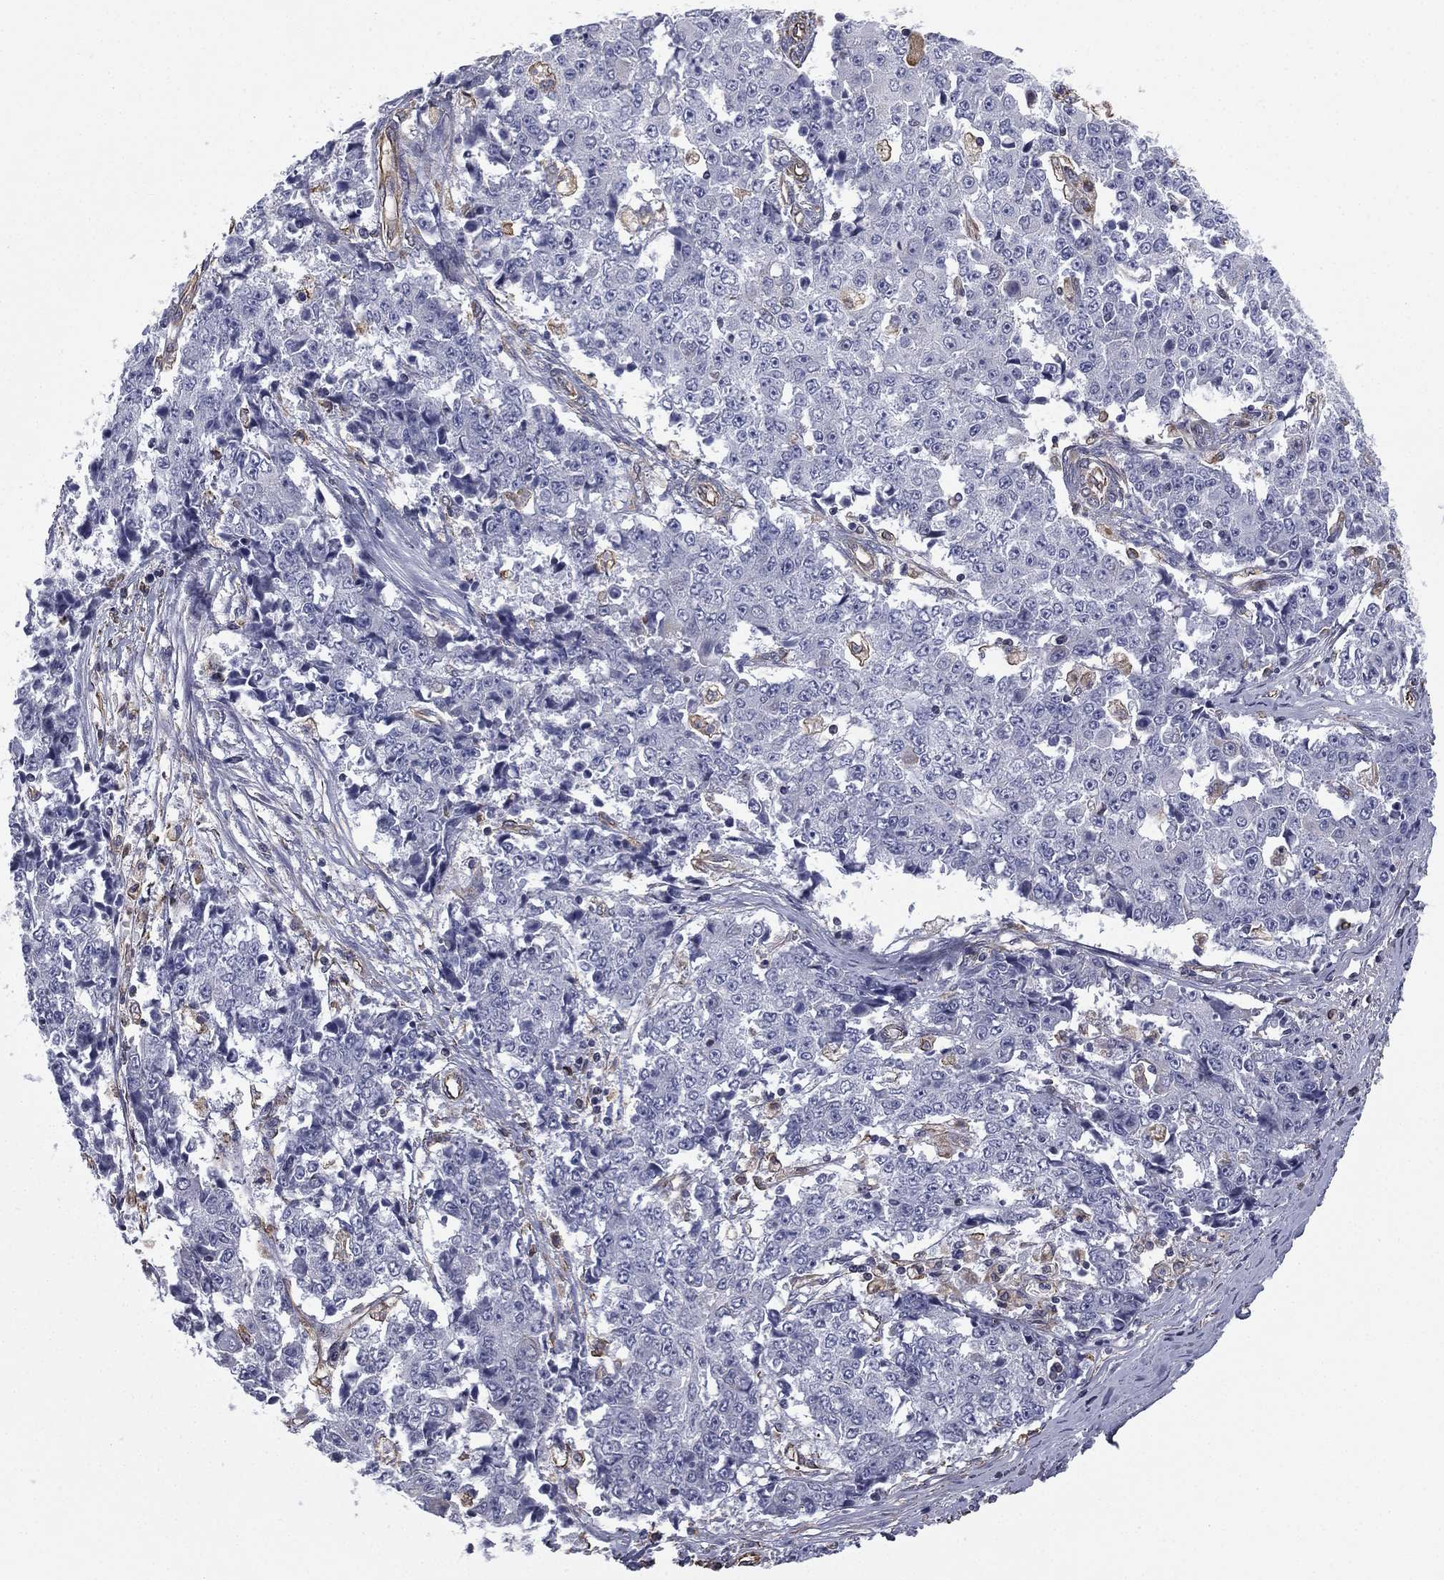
{"staining": {"intensity": "negative", "quantity": "none", "location": "none"}, "tissue": "ovarian cancer", "cell_type": "Tumor cells", "image_type": "cancer", "snomed": [{"axis": "morphology", "description": "Carcinoma, endometroid"}, {"axis": "topography", "description": "Ovary"}], "caption": "IHC micrograph of endometroid carcinoma (ovarian) stained for a protein (brown), which demonstrates no staining in tumor cells.", "gene": "SCUBE1", "patient": {"sex": "female", "age": 42}}